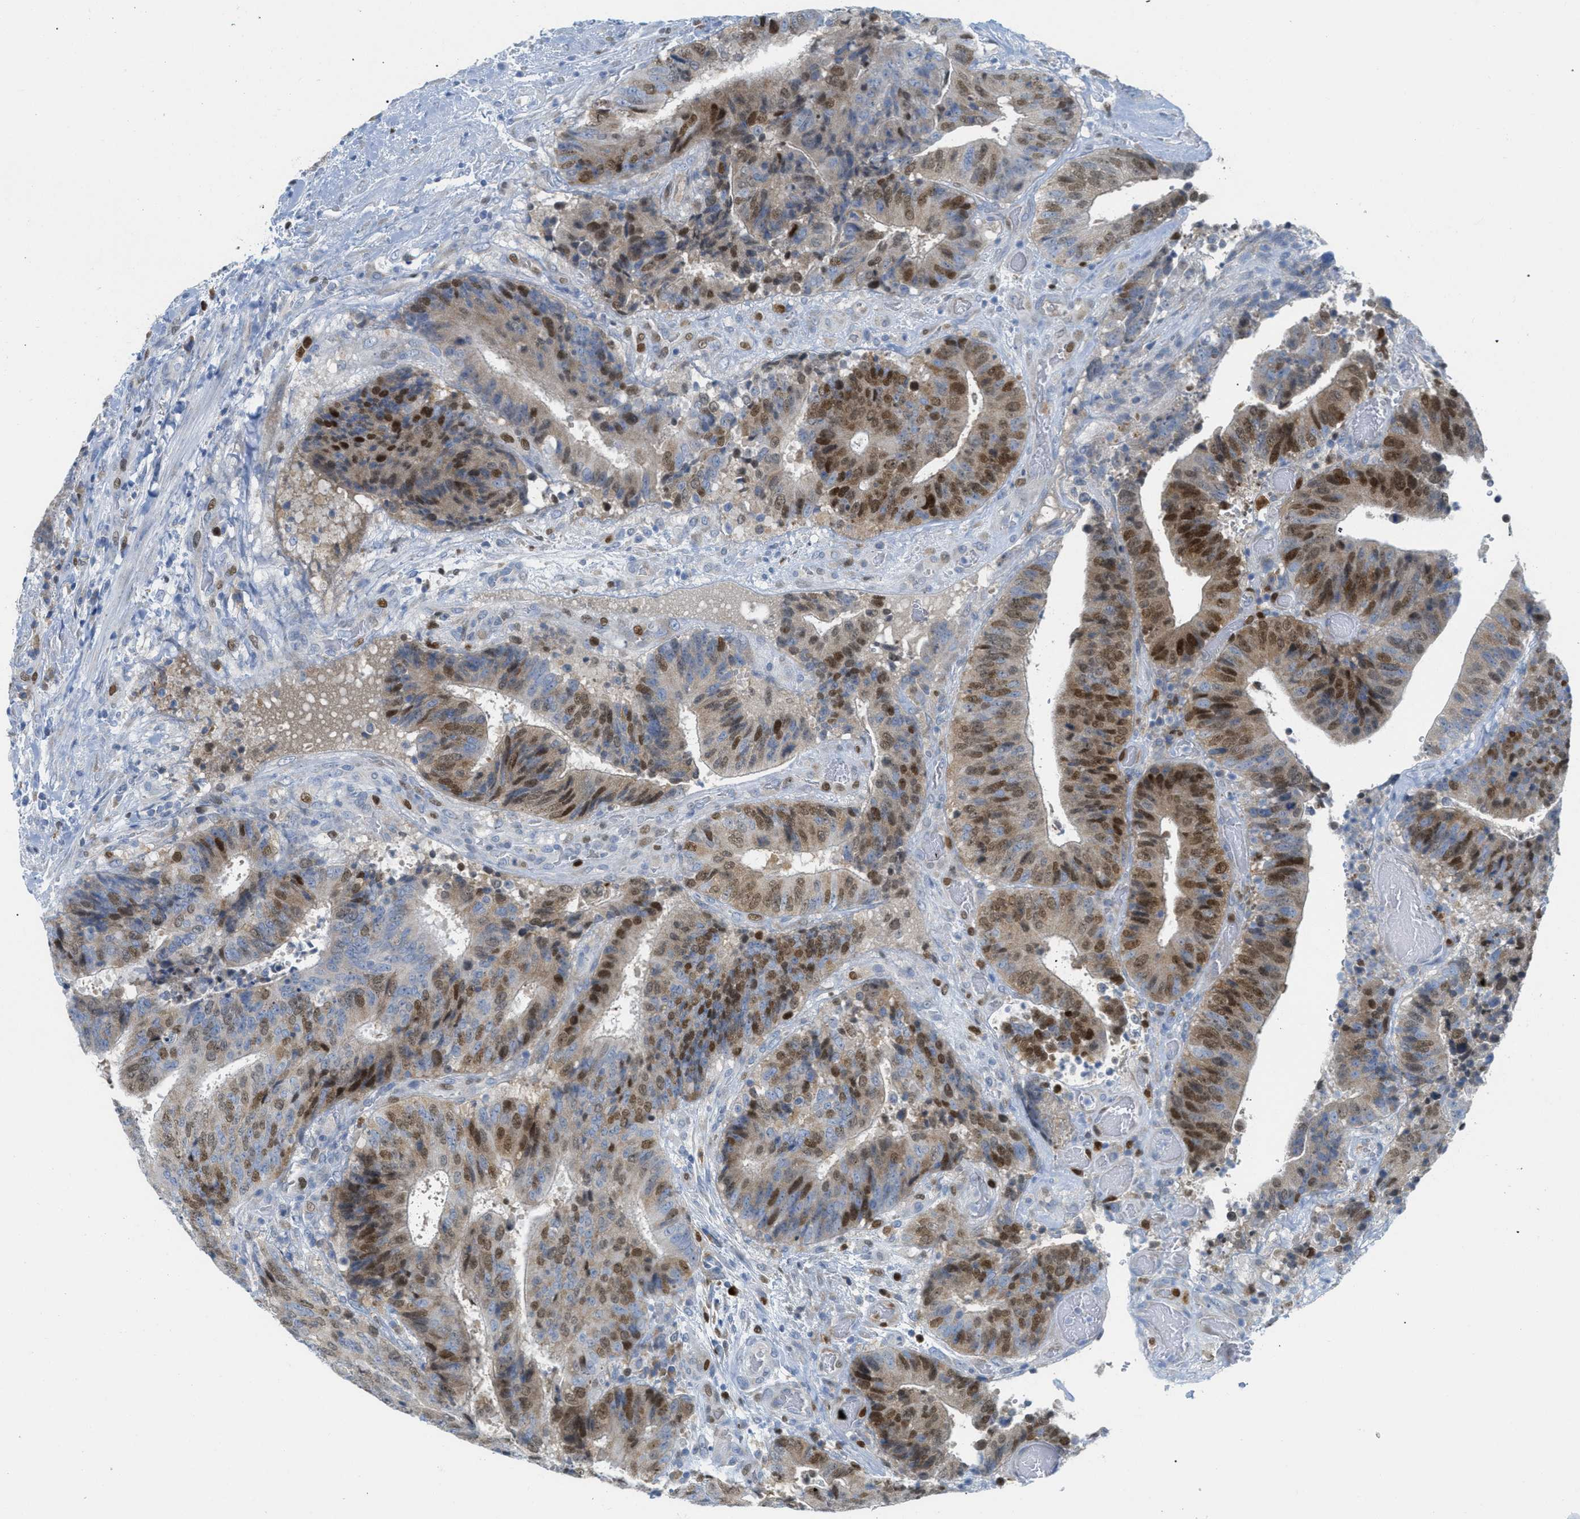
{"staining": {"intensity": "moderate", "quantity": "25%-75%", "location": "cytoplasmic/membranous,nuclear"}, "tissue": "colorectal cancer", "cell_type": "Tumor cells", "image_type": "cancer", "snomed": [{"axis": "morphology", "description": "Adenocarcinoma, NOS"}, {"axis": "topography", "description": "Rectum"}], "caption": "Colorectal cancer (adenocarcinoma) stained for a protein (brown) exhibits moderate cytoplasmic/membranous and nuclear positive positivity in approximately 25%-75% of tumor cells.", "gene": "ORC6", "patient": {"sex": "male", "age": 72}}